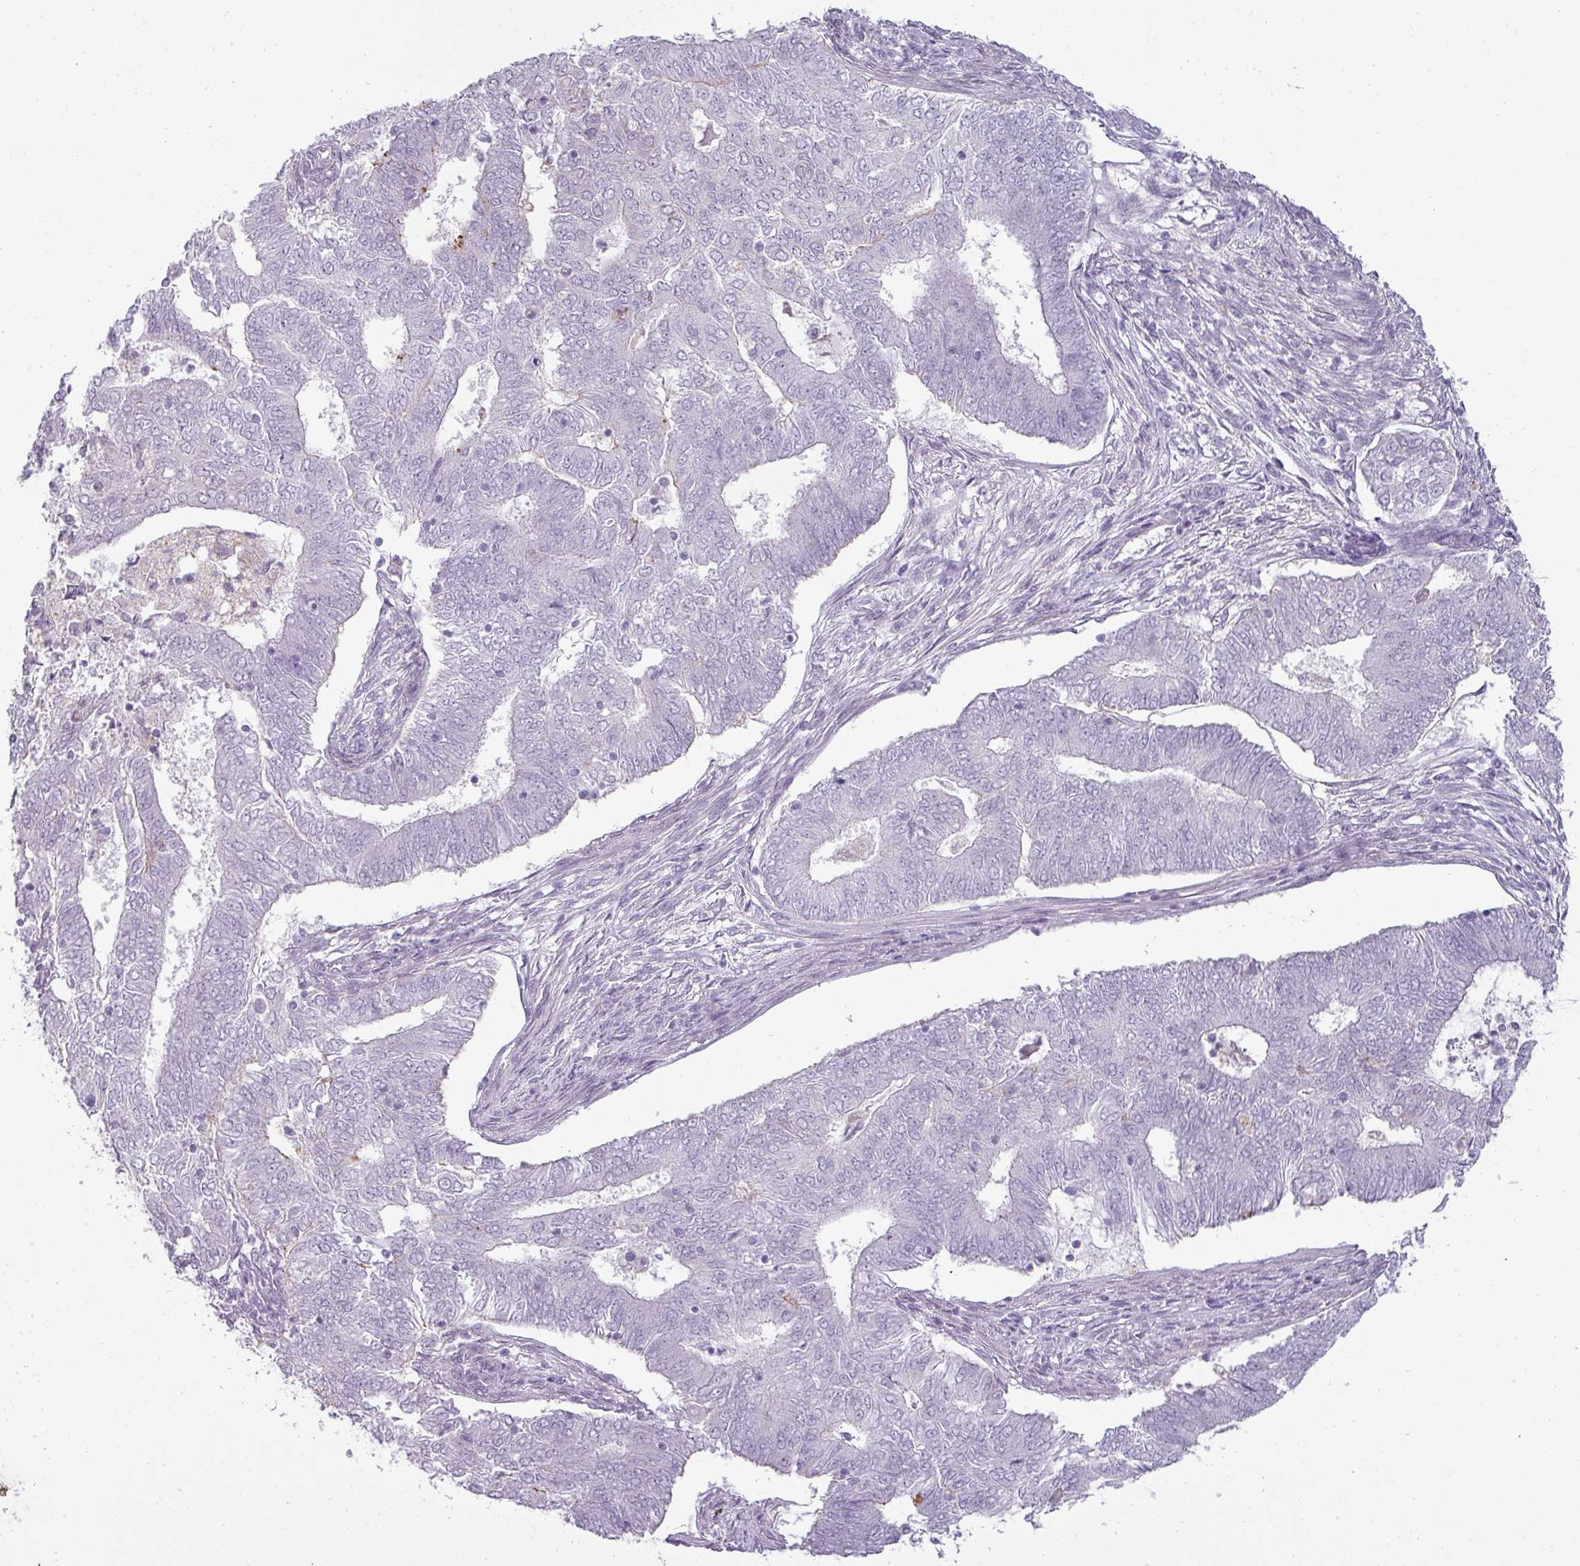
{"staining": {"intensity": "negative", "quantity": "none", "location": "none"}, "tissue": "endometrial cancer", "cell_type": "Tumor cells", "image_type": "cancer", "snomed": [{"axis": "morphology", "description": "Adenocarcinoma, NOS"}, {"axis": "topography", "description": "Endometrium"}], "caption": "Tumor cells show no significant protein staining in endometrial adenocarcinoma. (Stains: DAB (3,3'-diaminobenzidine) immunohistochemistry (IHC) with hematoxylin counter stain, Microscopy: brightfield microscopy at high magnification).", "gene": "ASB1", "patient": {"sex": "female", "age": 62}}